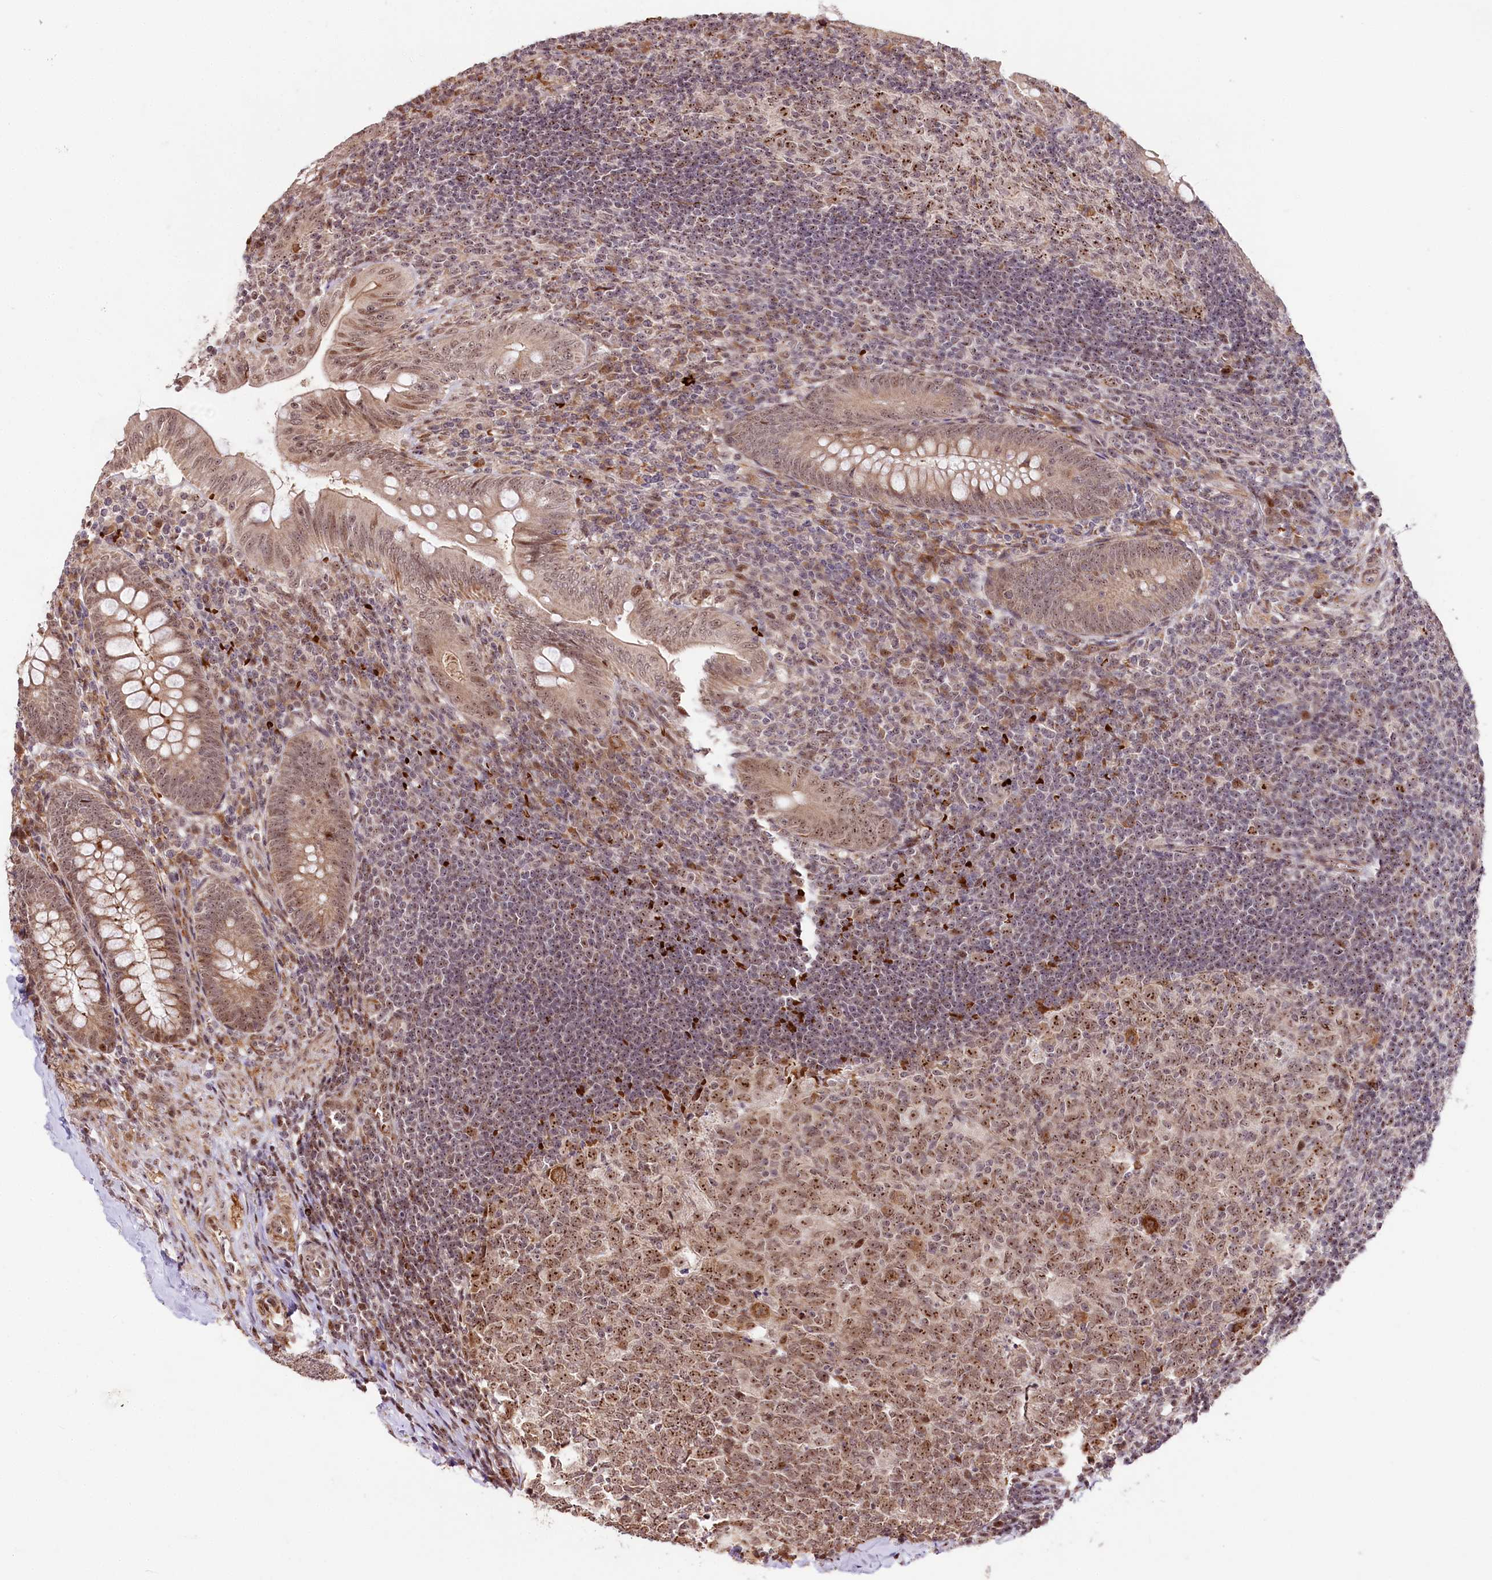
{"staining": {"intensity": "moderate", "quantity": ">75%", "location": "cytoplasmic/membranous,nuclear"}, "tissue": "appendix", "cell_type": "Glandular cells", "image_type": "normal", "snomed": [{"axis": "morphology", "description": "Normal tissue, NOS"}, {"axis": "topography", "description": "Appendix"}], "caption": "About >75% of glandular cells in benign human appendix demonstrate moderate cytoplasmic/membranous,nuclear protein expression as visualized by brown immunohistochemical staining.", "gene": "DMP1", "patient": {"sex": "male", "age": 14}}